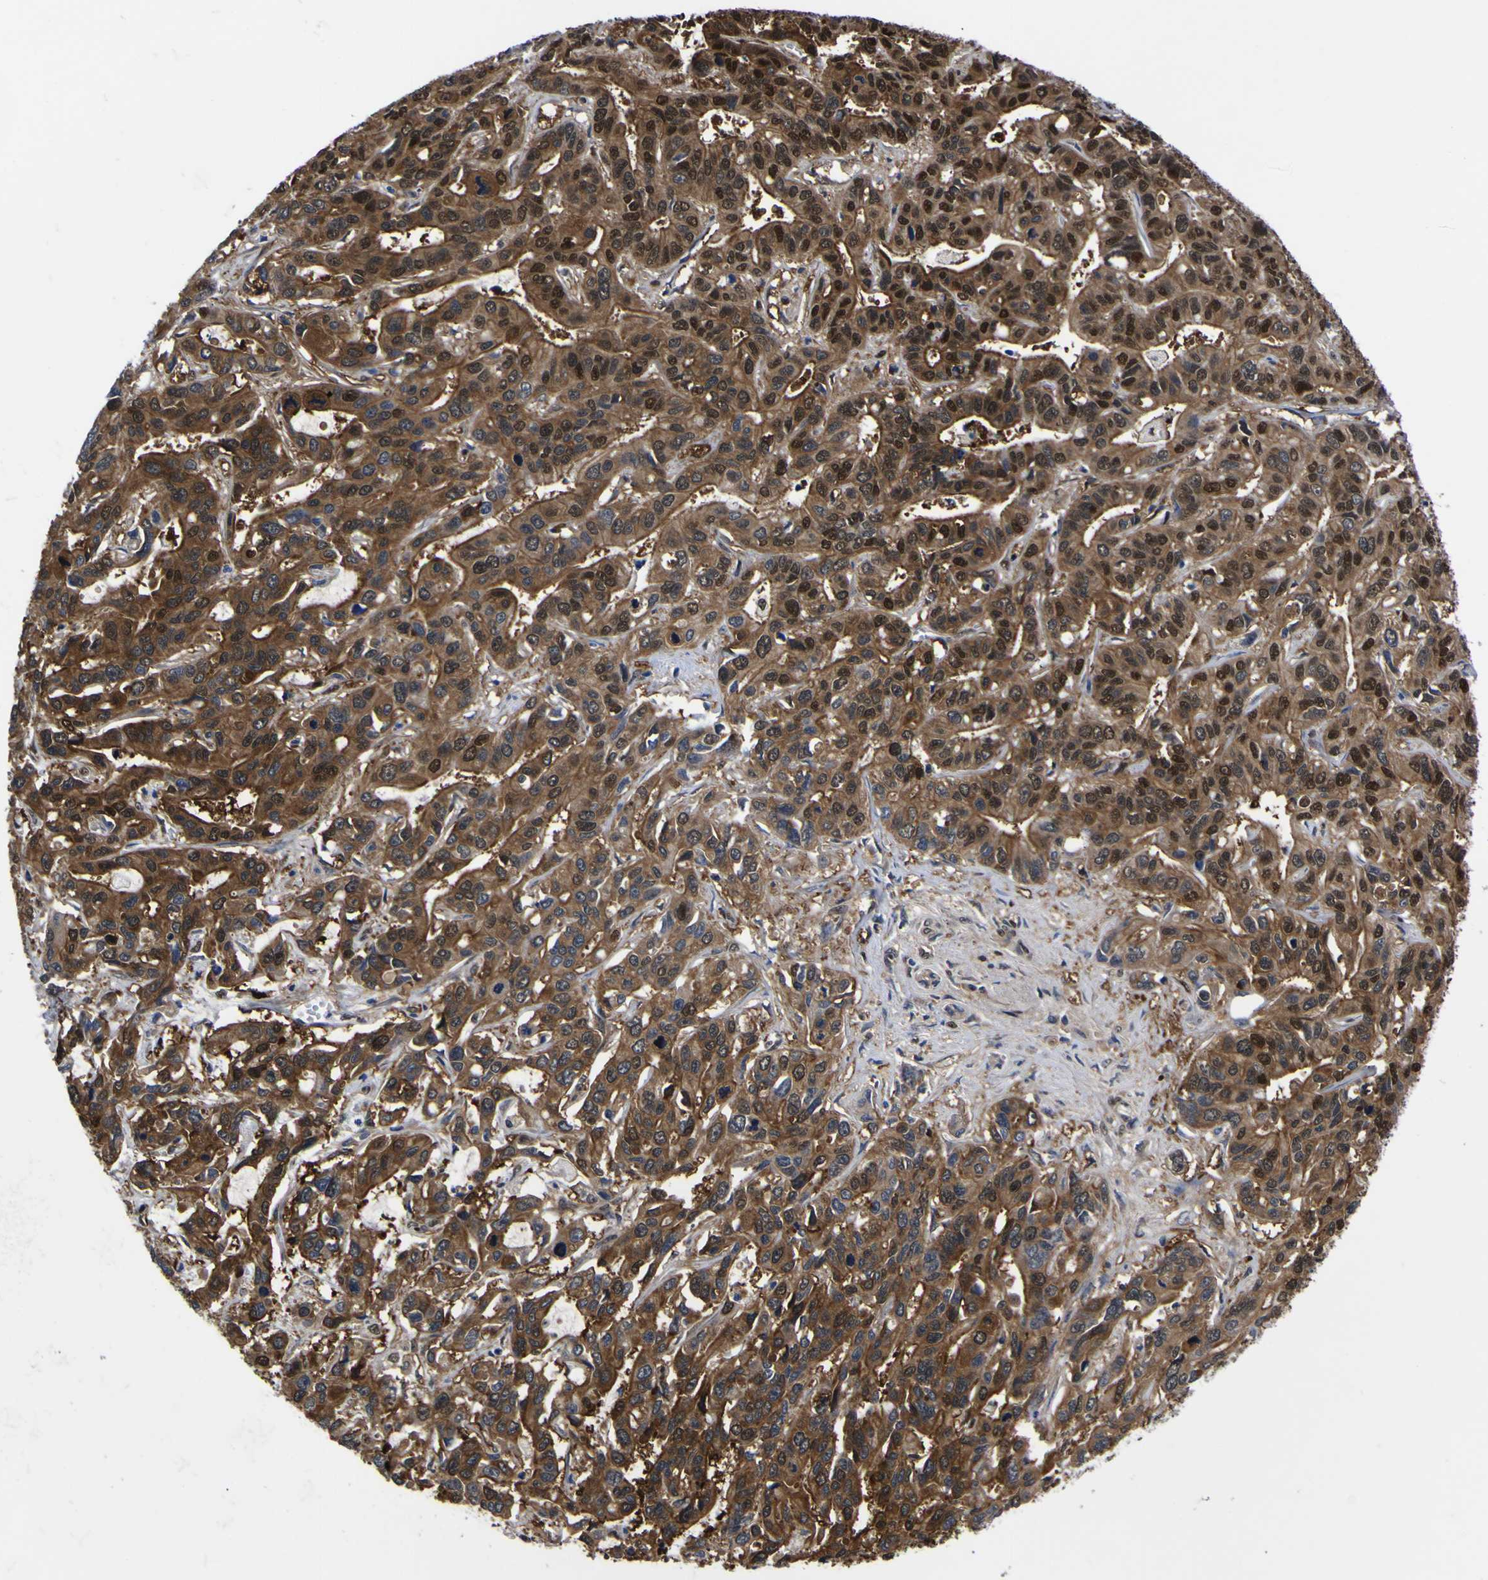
{"staining": {"intensity": "strong", "quantity": ">75%", "location": "cytoplasmic/membranous,nuclear"}, "tissue": "liver cancer", "cell_type": "Tumor cells", "image_type": "cancer", "snomed": [{"axis": "morphology", "description": "Cholangiocarcinoma"}, {"axis": "topography", "description": "Liver"}], "caption": "This photomicrograph shows IHC staining of liver cholangiocarcinoma, with high strong cytoplasmic/membranous and nuclear positivity in approximately >75% of tumor cells.", "gene": "FAM110B", "patient": {"sex": "female", "age": 65}}